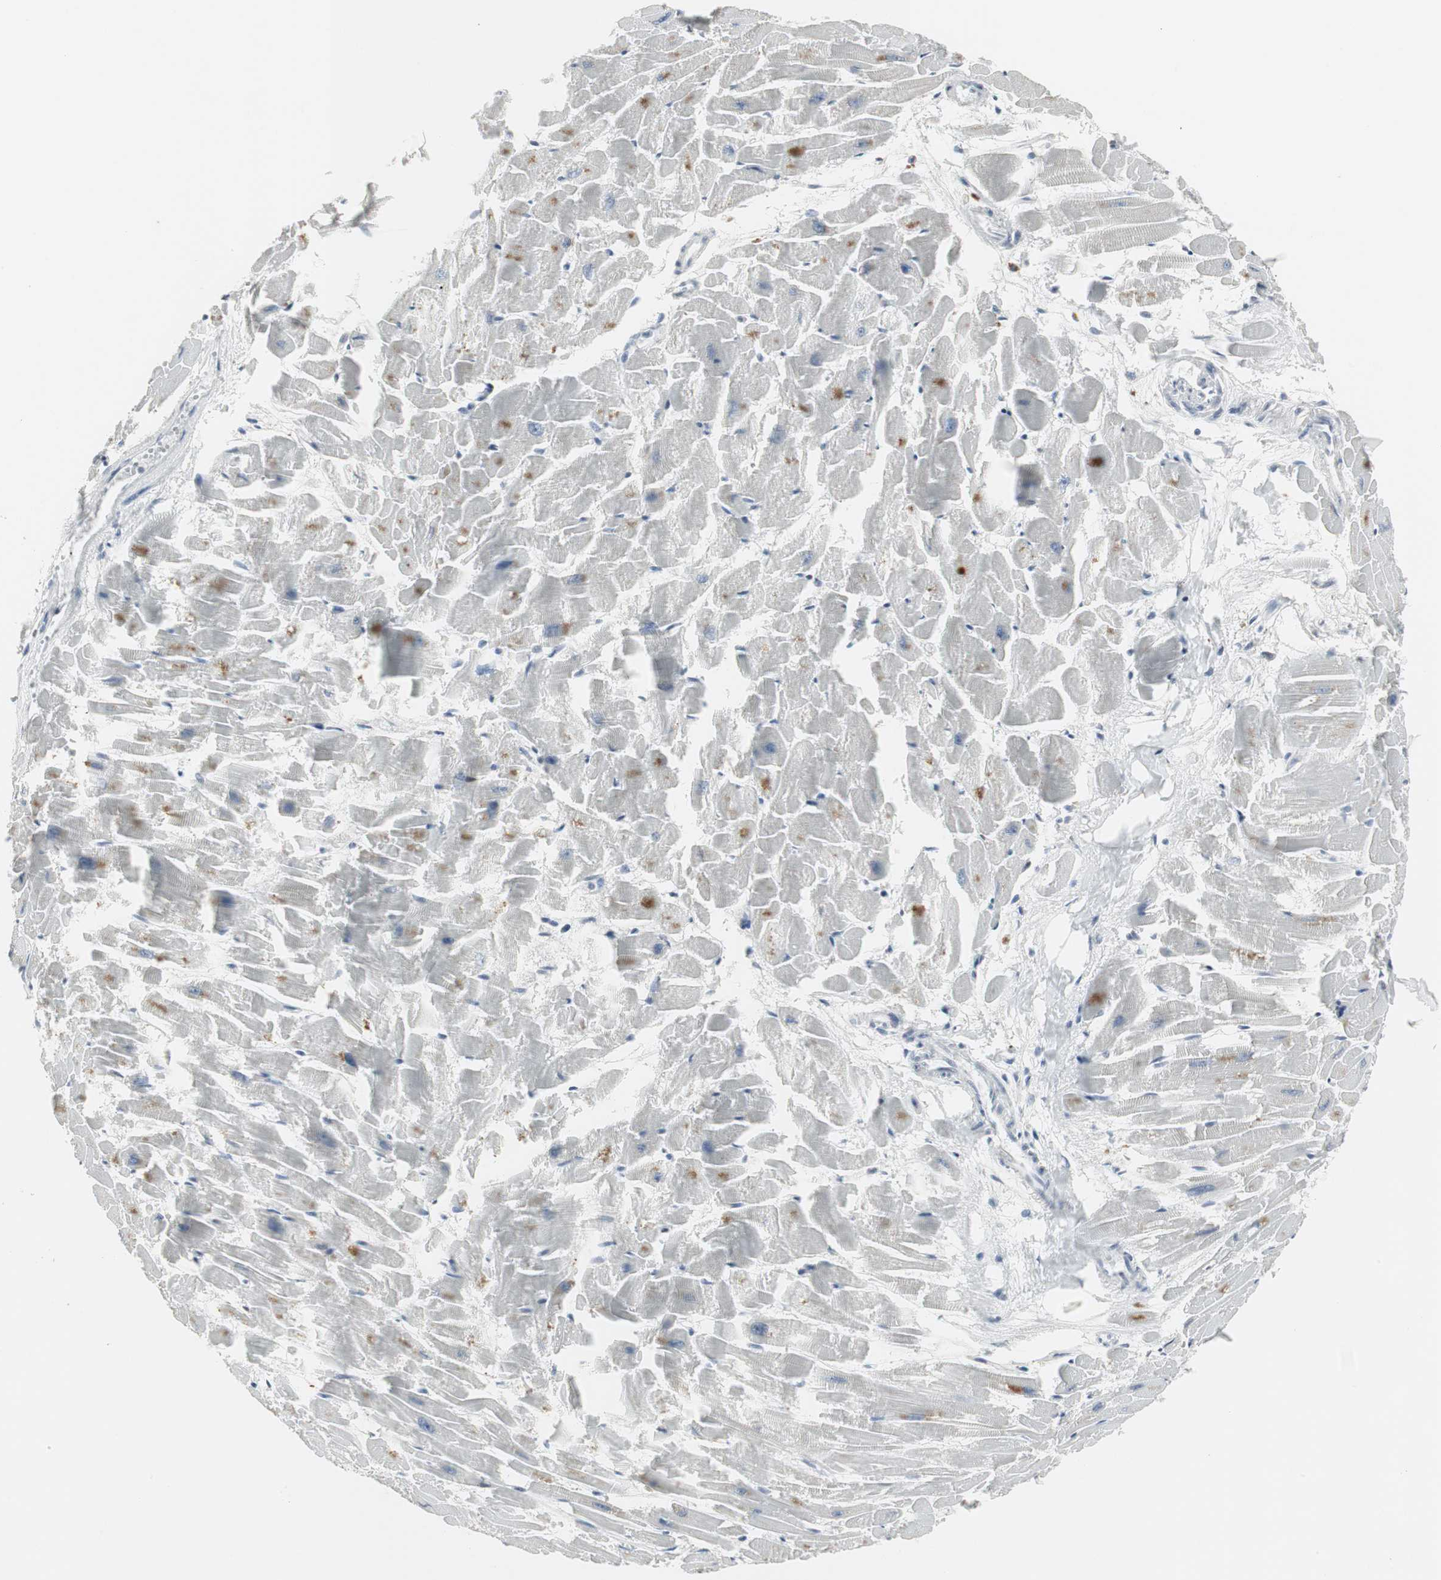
{"staining": {"intensity": "moderate", "quantity": "<25%", "location": "cytoplasmic/membranous"}, "tissue": "heart muscle", "cell_type": "Cardiomyocytes", "image_type": "normal", "snomed": [{"axis": "morphology", "description": "Normal tissue, NOS"}, {"axis": "topography", "description": "Heart"}], "caption": "IHC staining of benign heart muscle, which displays low levels of moderate cytoplasmic/membranous staining in approximately <25% of cardiomyocytes indicating moderate cytoplasmic/membranous protein expression. The staining was performed using DAB (brown) for protein detection and nuclei were counterstained in hematoxylin (blue).", "gene": "PI15", "patient": {"sex": "female", "age": 19}}